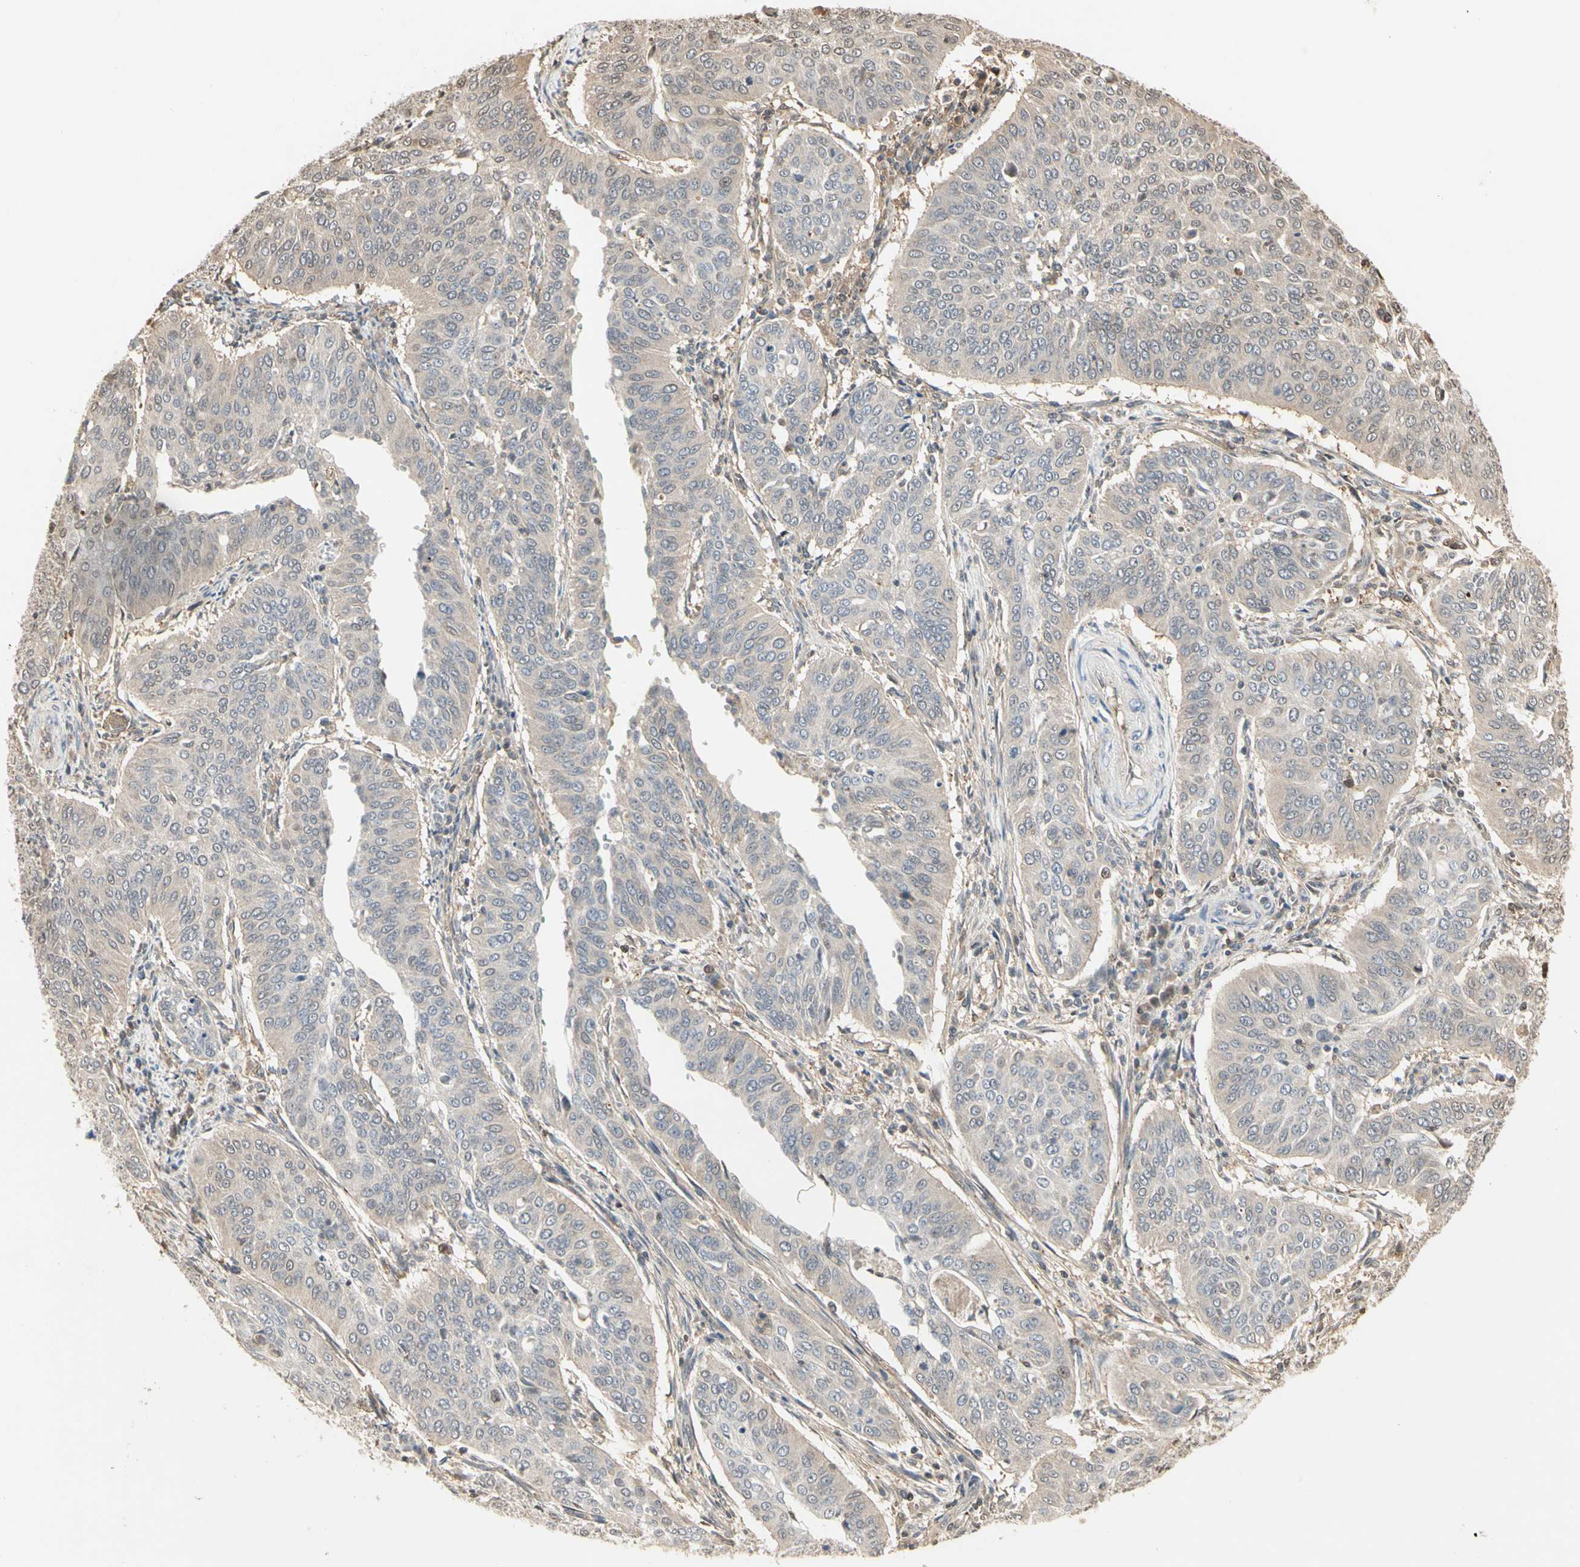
{"staining": {"intensity": "weak", "quantity": ">75%", "location": "cytoplasmic/membranous"}, "tissue": "cervical cancer", "cell_type": "Tumor cells", "image_type": "cancer", "snomed": [{"axis": "morphology", "description": "Normal tissue, NOS"}, {"axis": "morphology", "description": "Squamous cell carcinoma, NOS"}, {"axis": "topography", "description": "Cervix"}], "caption": "Immunohistochemistry image of human cervical cancer stained for a protein (brown), which demonstrates low levels of weak cytoplasmic/membranous staining in approximately >75% of tumor cells.", "gene": "DRG2", "patient": {"sex": "female", "age": 39}}